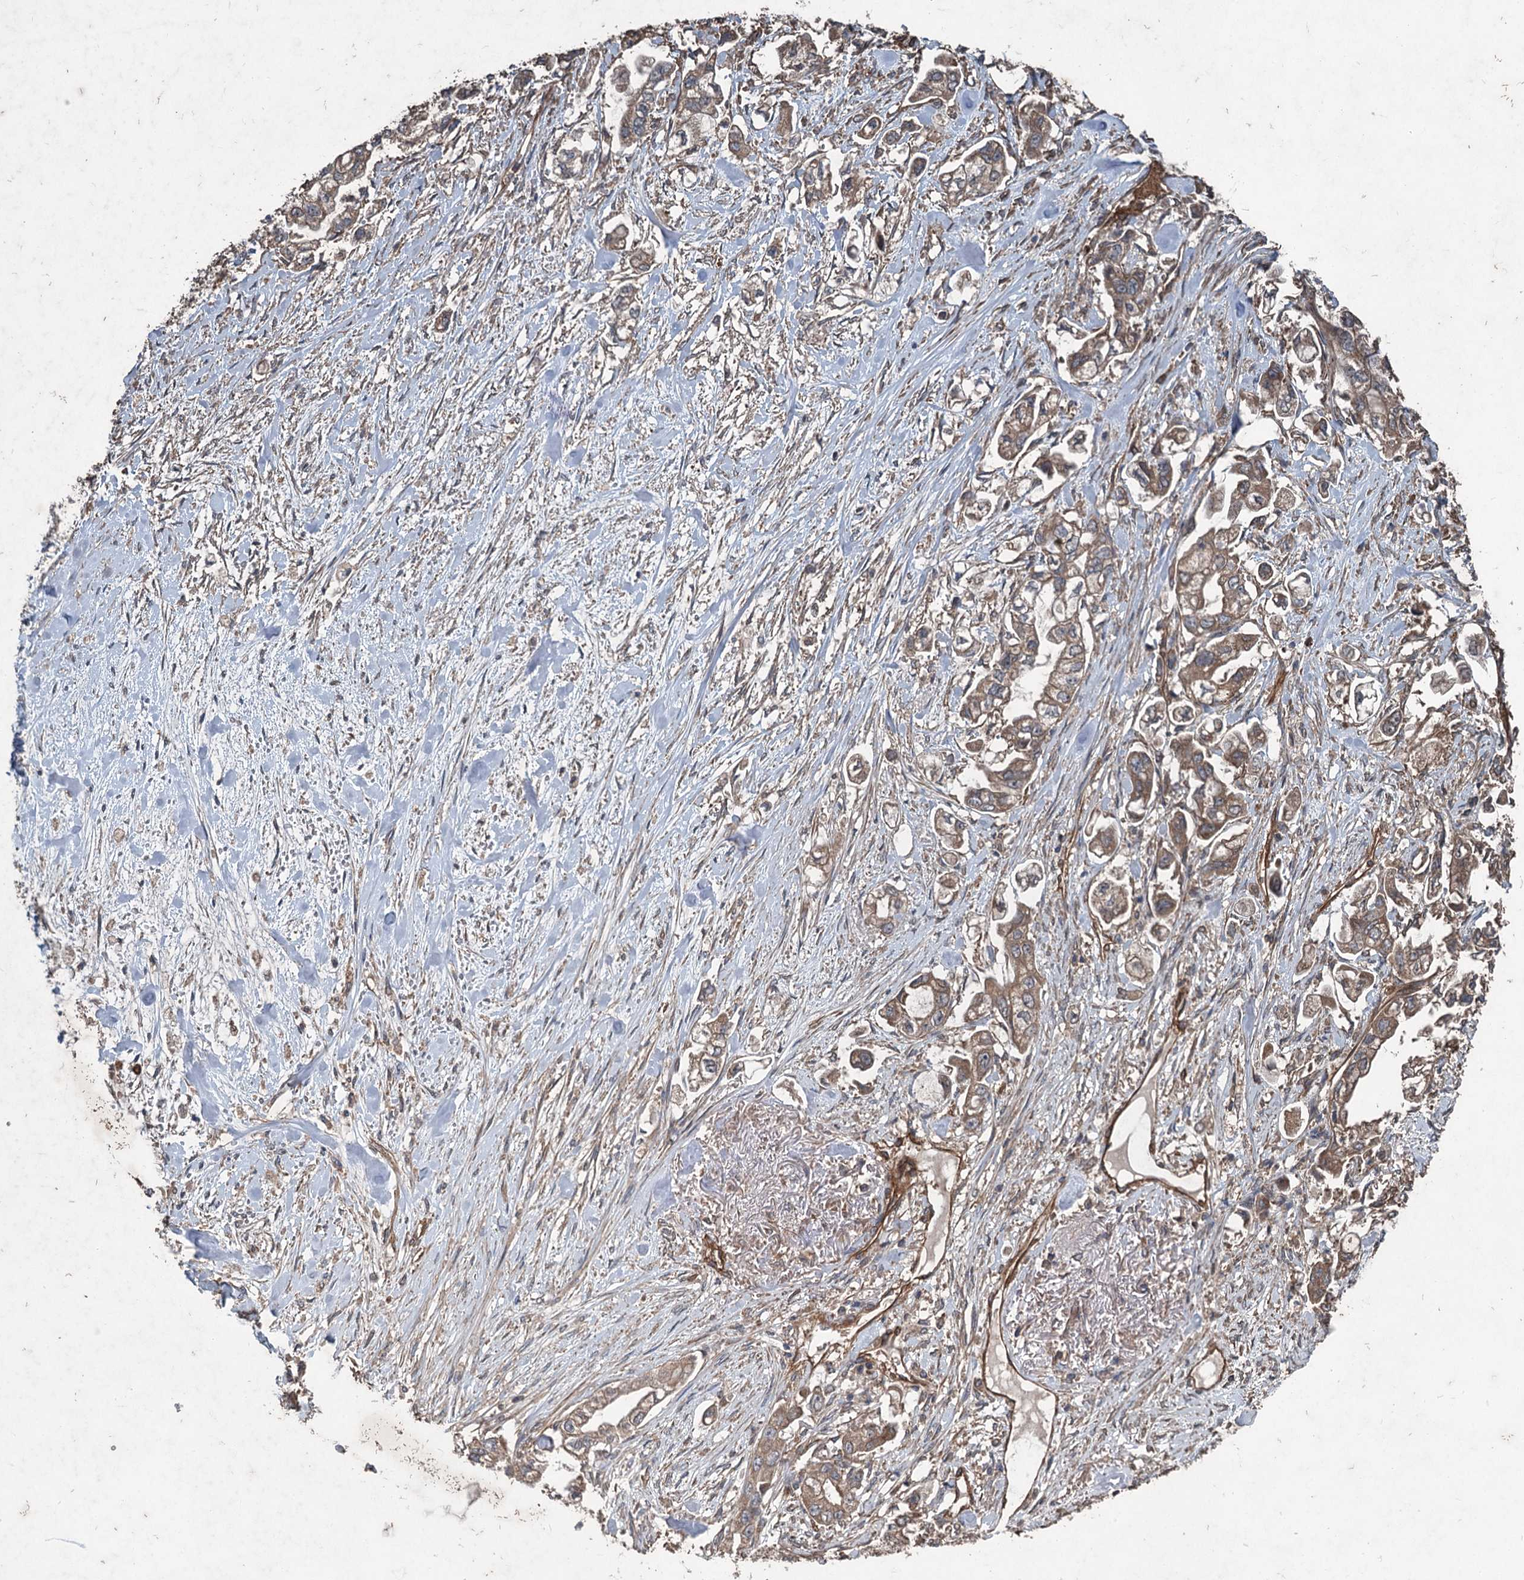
{"staining": {"intensity": "moderate", "quantity": ">75%", "location": "cytoplasmic/membranous"}, "tissue": "stomach cancer", "cell_type": "Tumor cells", "image_type": "cancer", "snomed": [{"axis": "morphology", "description": "Adenocarcinoma, NOS"}, {"axis": "topography", "description": "Stomach"}], "caption": "A brown stain shows moderate cytoplasmic/membranous expression of a protein in stomach cancer (adenocarcinoma) tumor cells.", "gene": "RNF214", "patient": {"sex": "male", "age": 62}}